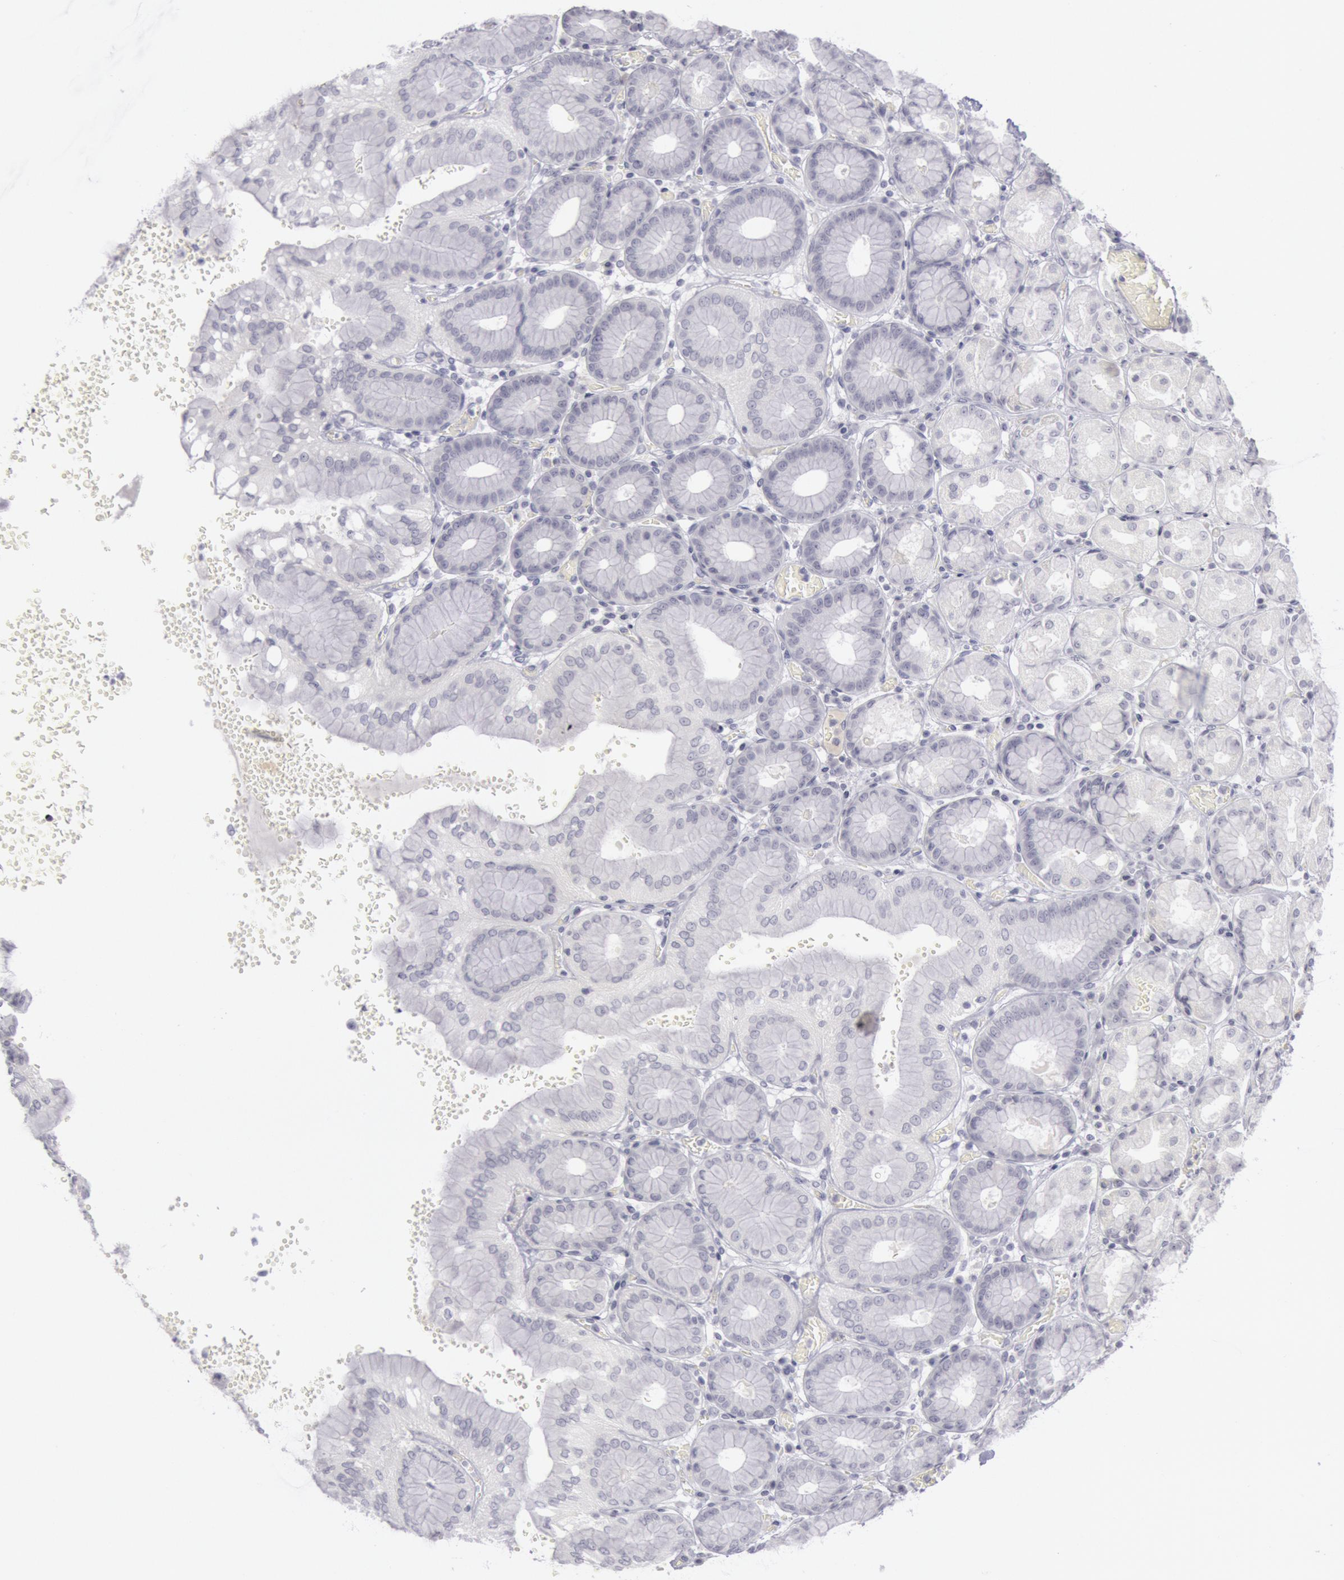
{"staining": {"intensity": "negative", "quantity": "none", "location": "none"}, "tissue": "stomach", "cell_type": "Glandular cells", "image_type": "normal", "snomed": [{"axis": "morphology", "description": "Normal tissue, NOS"}, {"axis": "topography", "description": "Stomach, upper"}, {"axis": "topography", "description": "Stomach"}], "caption": "The image reveals no staining of glandular cells in benign stomach.", "gene": "KRT16", "patient": {"sex": "male", "age": 76}}